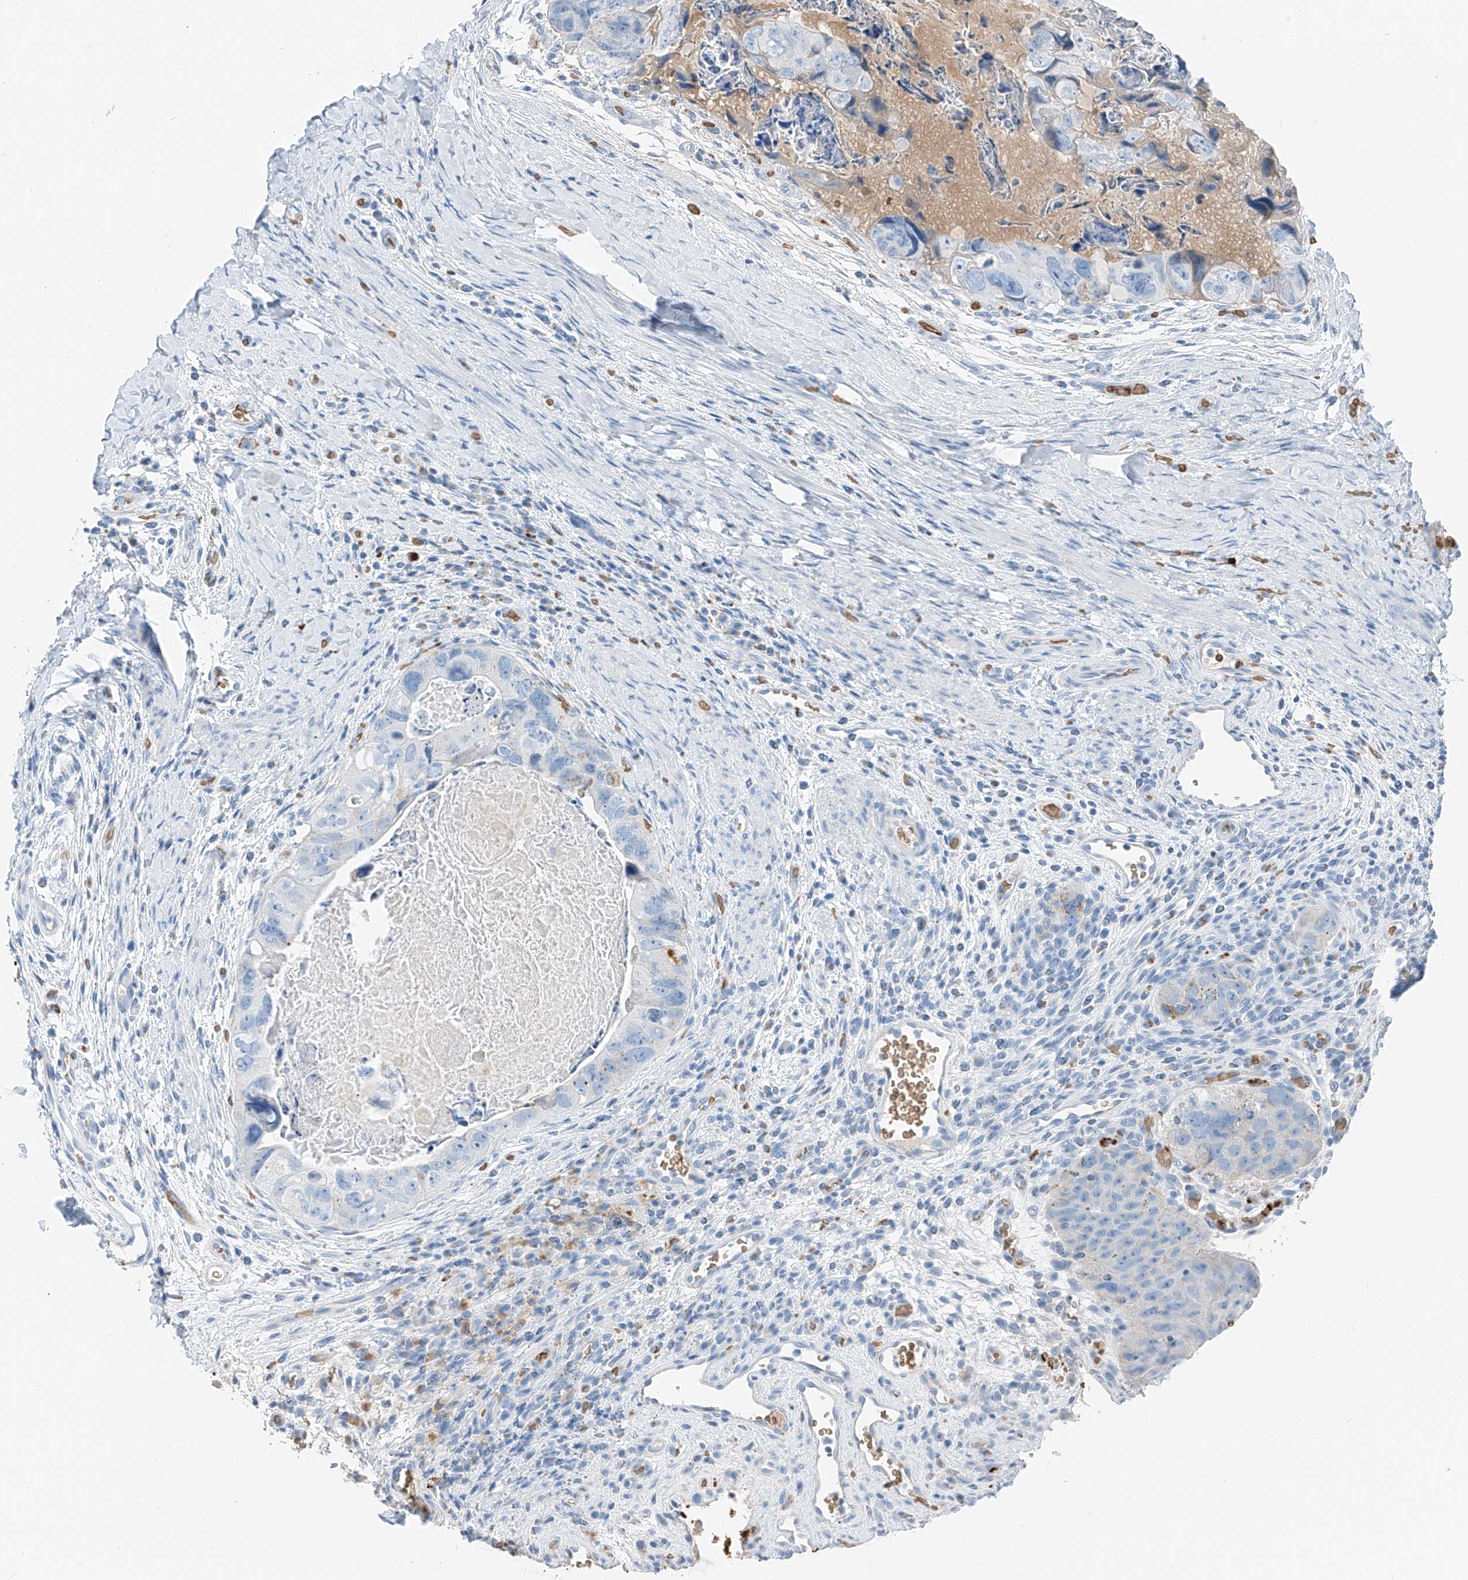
{"staining": {"intensity": "negative", "quantity": "none", "location": "none"}, "tissue": "colorectal cancer", "cell_type": "Tumor cells", "image_type": "cancer", "snomed": [{"axis": "morphology", "description": "Adenocarcinoma, NOS"}, {"axis": "topography", "description": "Rectum"}], "caption": "IHC histopathology image of colorectal cancer stained for a protein (brown), which shows no staining in tumor cells. Brightfield microscopy of immunohistochemistry stained with DAB (3,3'-diaminobenzidine) (brown) and hematoxylin (blue), captured at high magnification.", "gene": "PRSS23", "patient": {"sex": "male", "age": 59}}